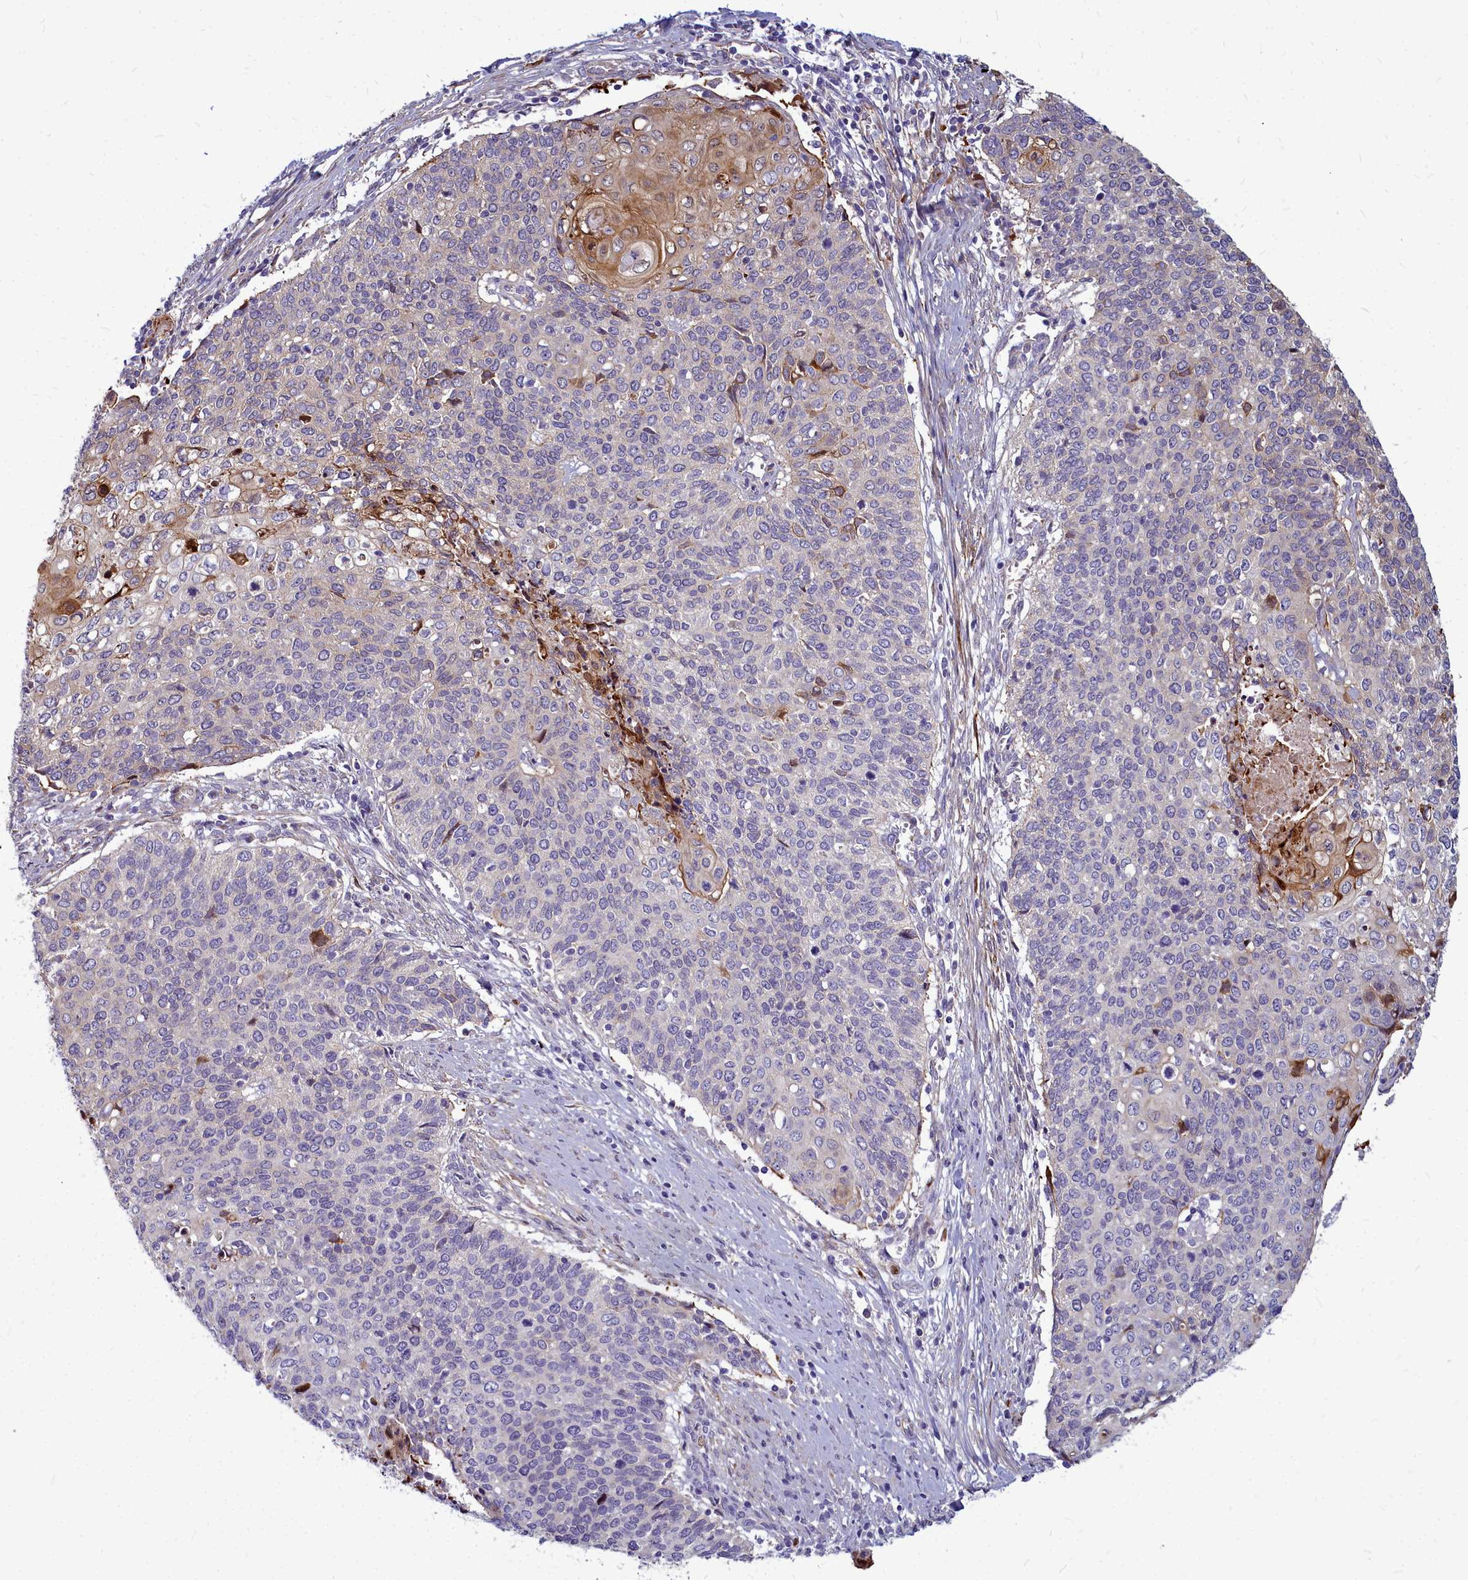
{"staining": {"intensity": "moderate", "quantity": "<25%", "location": "cytoplasmic/membranous,nuclear"}, "tissue": "cervical cancer", "cell_type": "Tumor cells", "image_type": "cancer", "snomed": [{"axis": "morphology", "description": "Squamous cell carcinoma, NOS"}, {"axis": "topography", "description": "Cervix"}], "caption": "High-power microscopy captured an immunohistochemistry photomicrograph of squamous cell carcinoma (cervical), revealing moderate cytoplasmic/membranous and nuclear staining in about <25% of tumor cells.", "gene": "TTC5", "patient": {"sex": "female", "age": 39}}